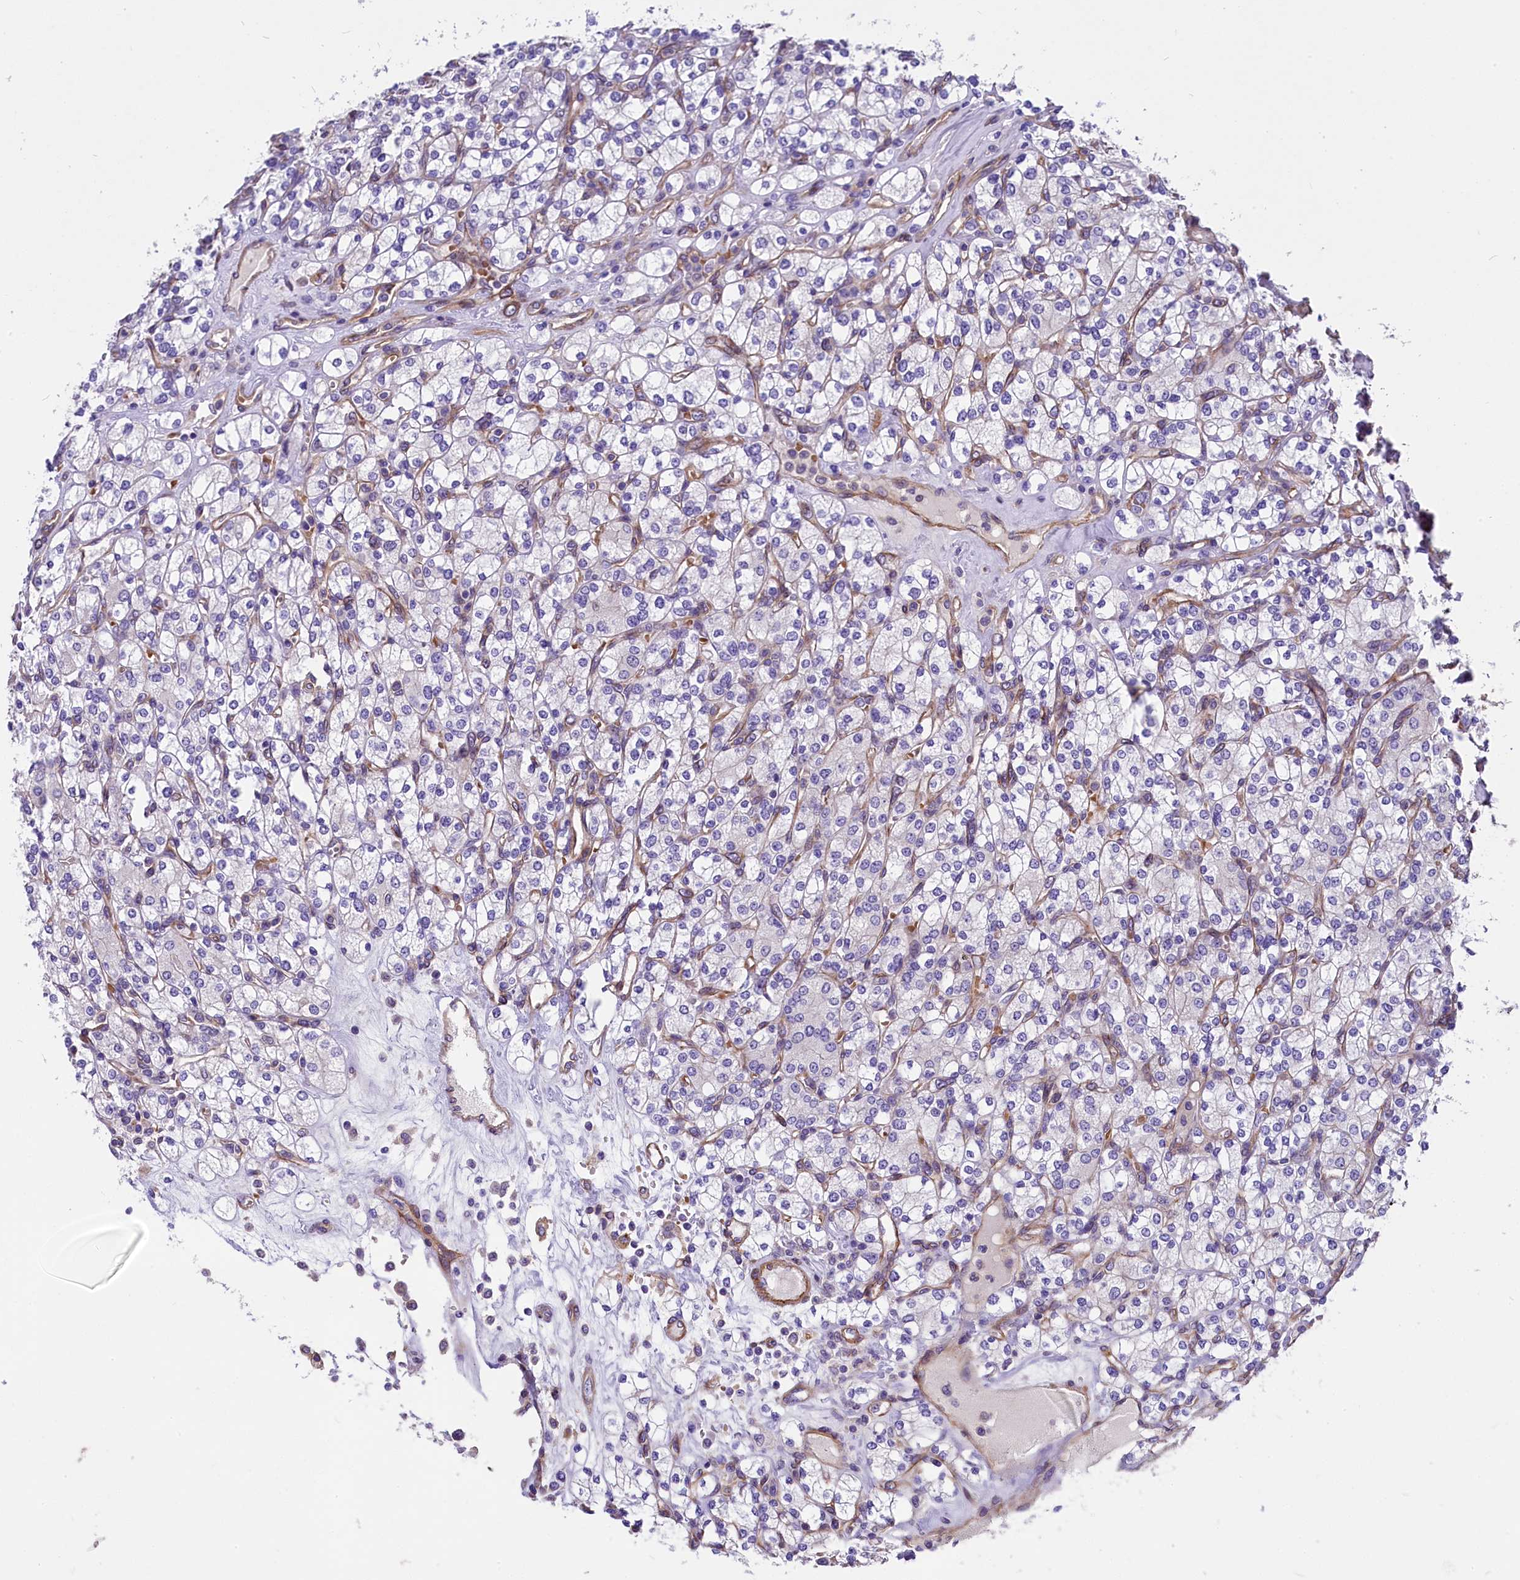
{"staining": {"intensity": "negative", "quantity": "none", "location": "none"}, "tissue": "renal cancer", "cell_type": "Tumor cells", "image_type": "cancer", "snomed": [{"axis": "morphology", "description": "Adenocarcinoma, NOS"}, {"axis": "topography", "description": "Kidney"}], "caption": "Protein analysis of renal cancer displays no significant expression in tumor cells.", "gene": "MED20", "patient": {"sex": "male", "age": 77}}